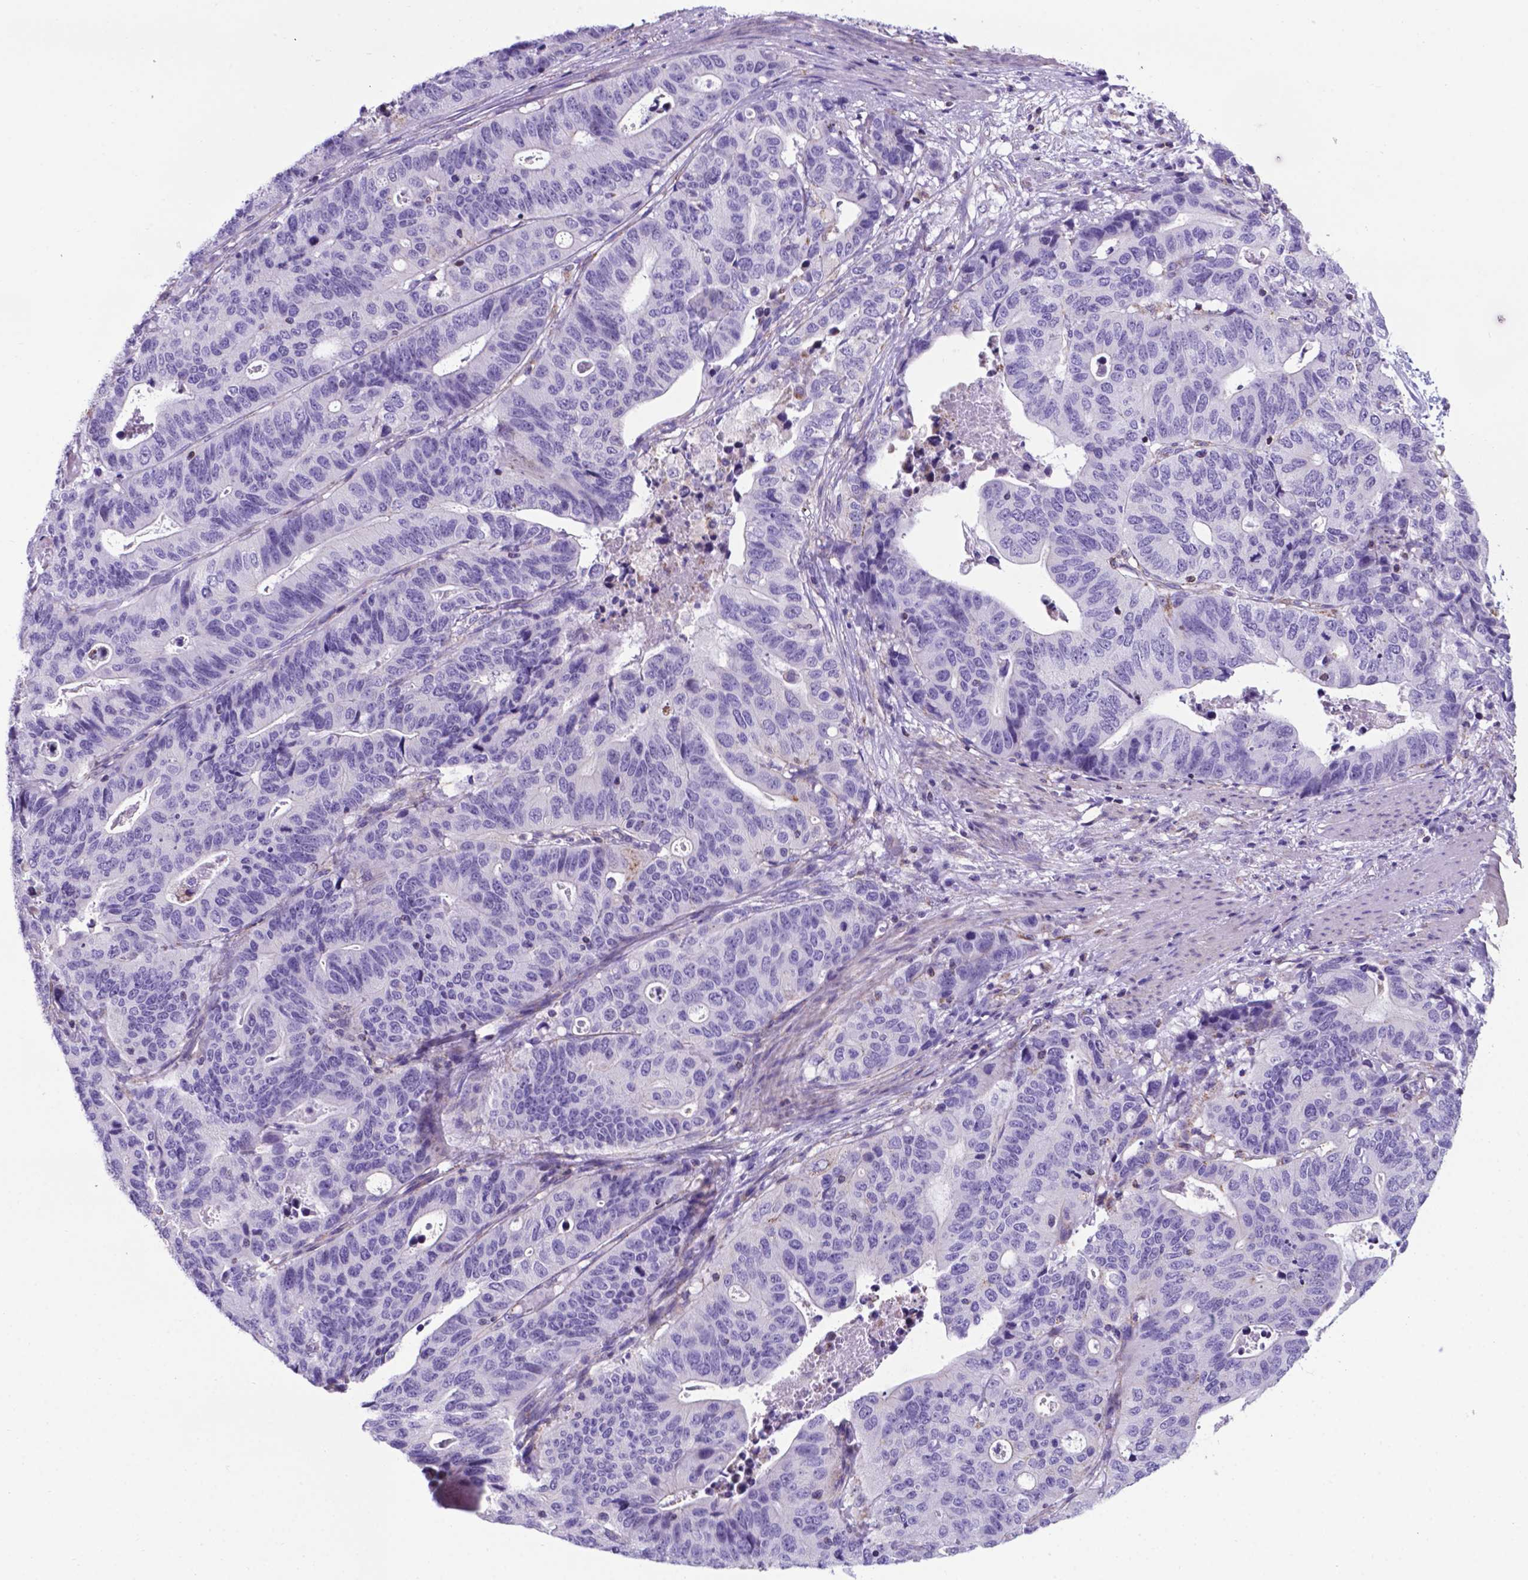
{"staining": {"intensity": "negative", "quantity": "none", "location": "none"}, "tissue": "stomach cancer", "cell_type": "Tumor cells", "image_type": "cancer", "snomed": [{"axis": "morphology", "description": "Adenocarcinoma, NOS"}, {"axis": "topography", "description": "Stomach, upper"}], "caption": "Histopathology image shows no protein positivity in tumor cells of adenocarcinoma (stomach) tissue. The staining is performed using DAB (3,3'-diaminobenzidine) brown chromogen with nuclei counter-stained in using hematoxylin.", "gene": "POU3F3", "patient": {"sex": "female", "age": 67}}